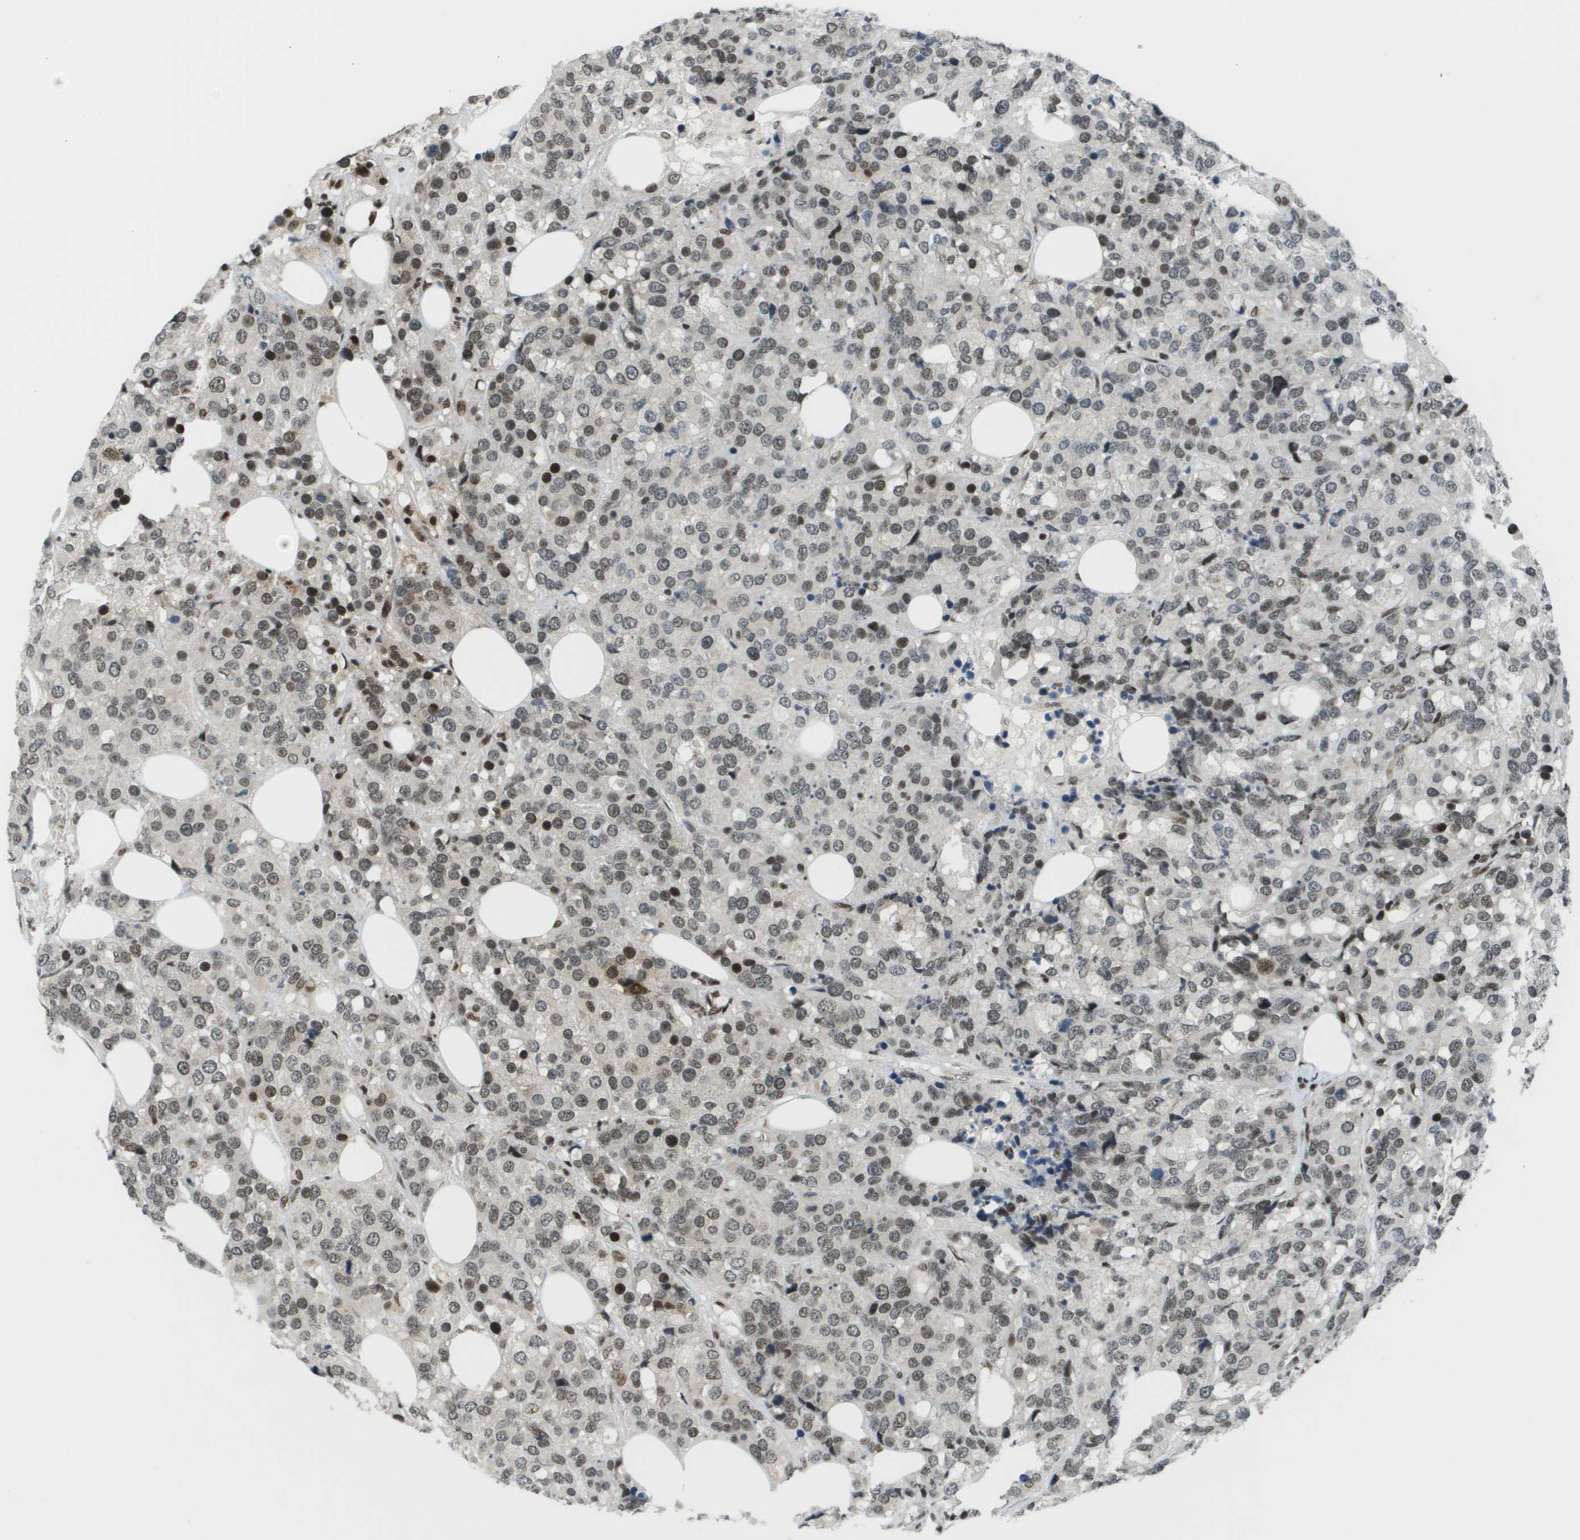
{"staining": {"intensity": "moderate", "quantity": ">75%", "location": "nuclear"}, "tissue": "breast cancer", "cell_type": "Tumor cells", "image_type": "cancer", "snomed": [{"axis": "morphology", "description": "Lobular carcinoma"}, {"axis": "topography", "description": "Breast"}], "caption": "An immunohistochemistry histopathology image of neoplastic tissue is shown. Protein staining in brown shows moderate nuclear positivity in lobular carcinoma (breast) within tumor cells.", "gene": "IRF7", "patient": {"sex": "female", "age": 59}}